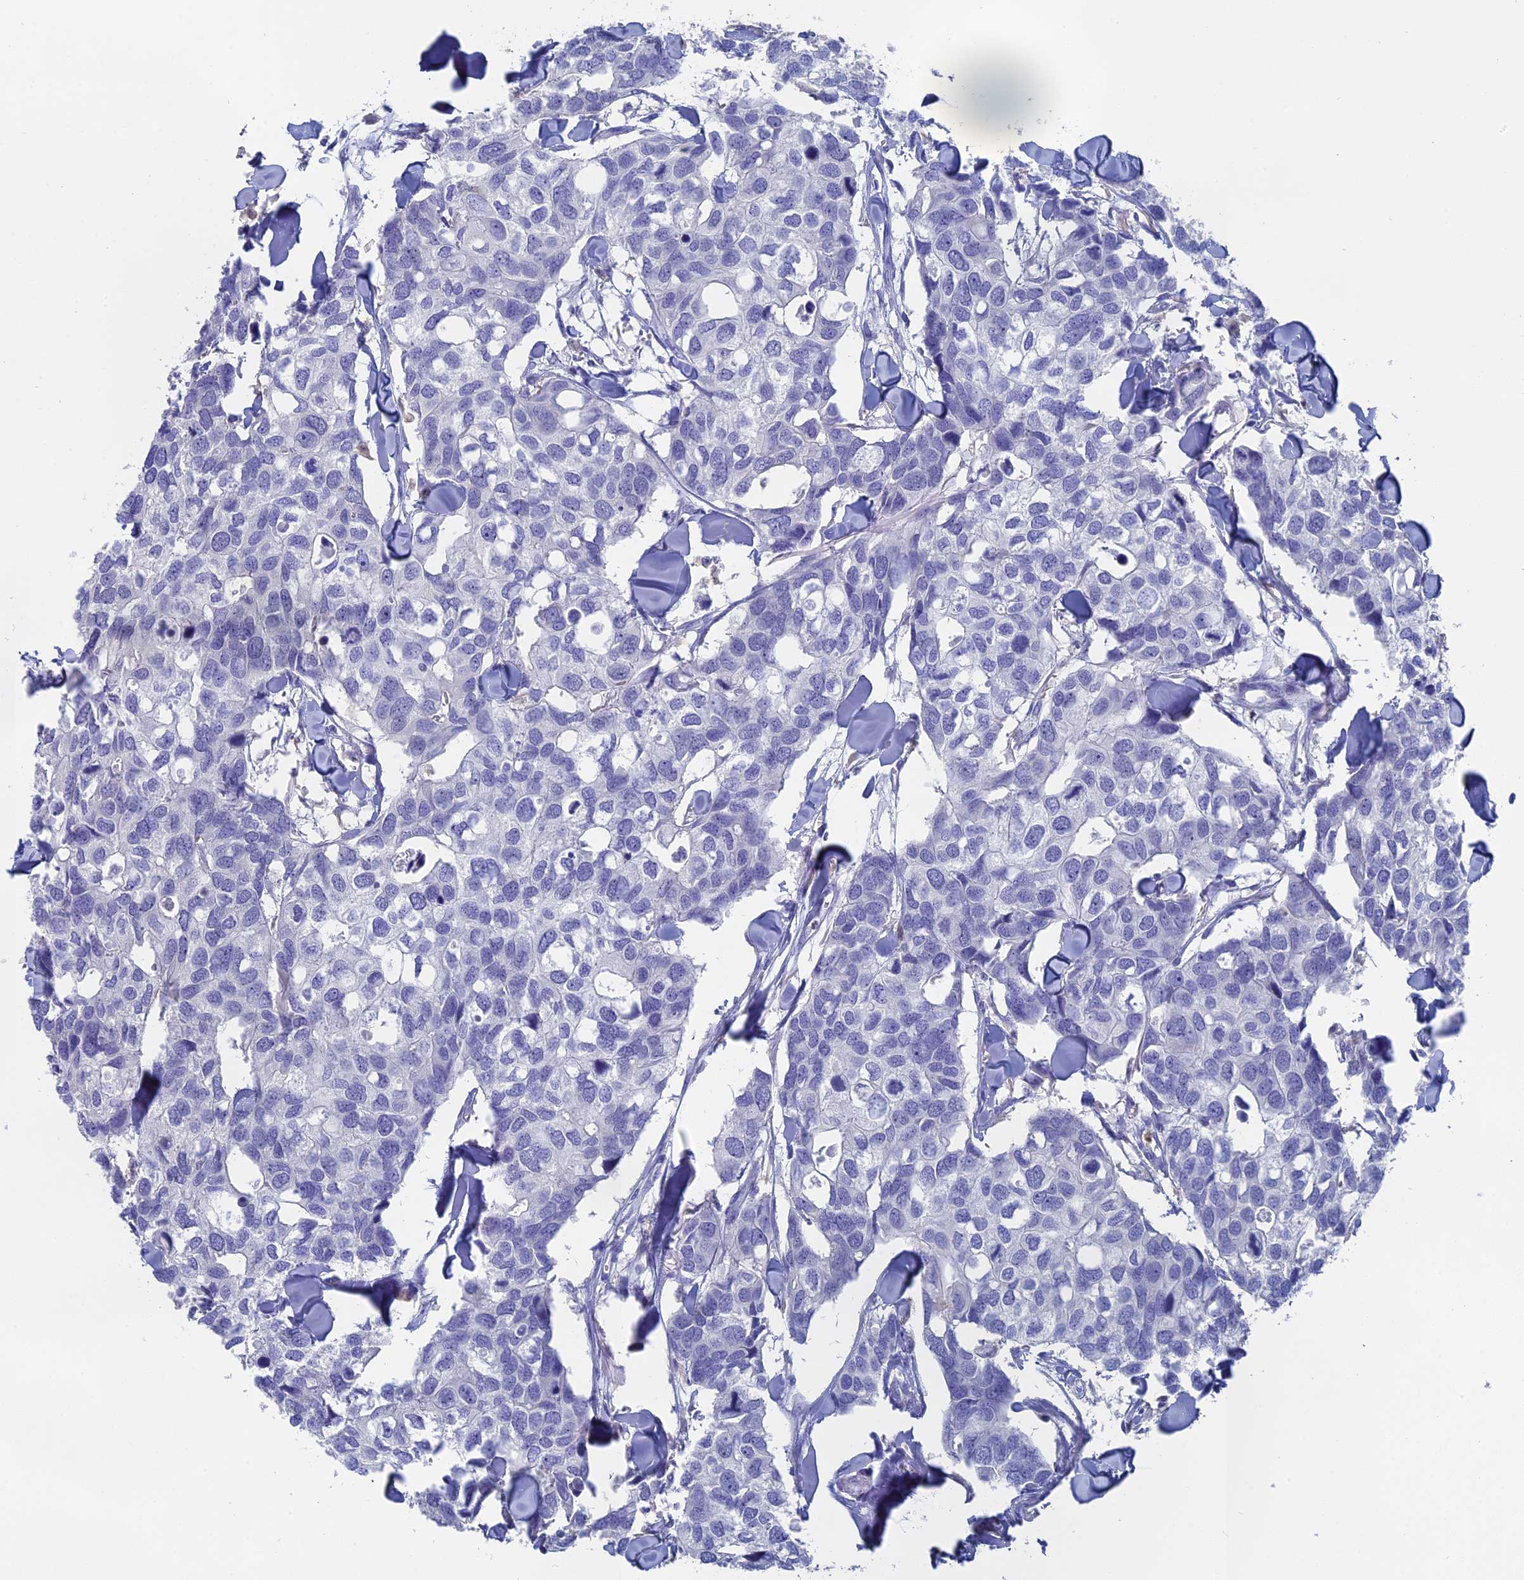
{"staining": {"intensity": "negative", "quantity": "none", "location": "none"}, "tissue": "breast cancer", "cell_type": "Tumor cells", "image_type": "cancer", "snomed": [{"axis": "morphology", "description": "Duct carcinoma"}, {"axis": "topography", "description": "Breast"}], "caption": "Immunohistochemistry photomicrograph of human intraductal carcinoma (breast) stained for a protein (brown), which reveals no positivity in tumor cells. (Immunohistochemistry (ihc), brightfield microscopy, high magnification).", "gene": "NCF4", "patient": {"sex": "female", "age": 83}}